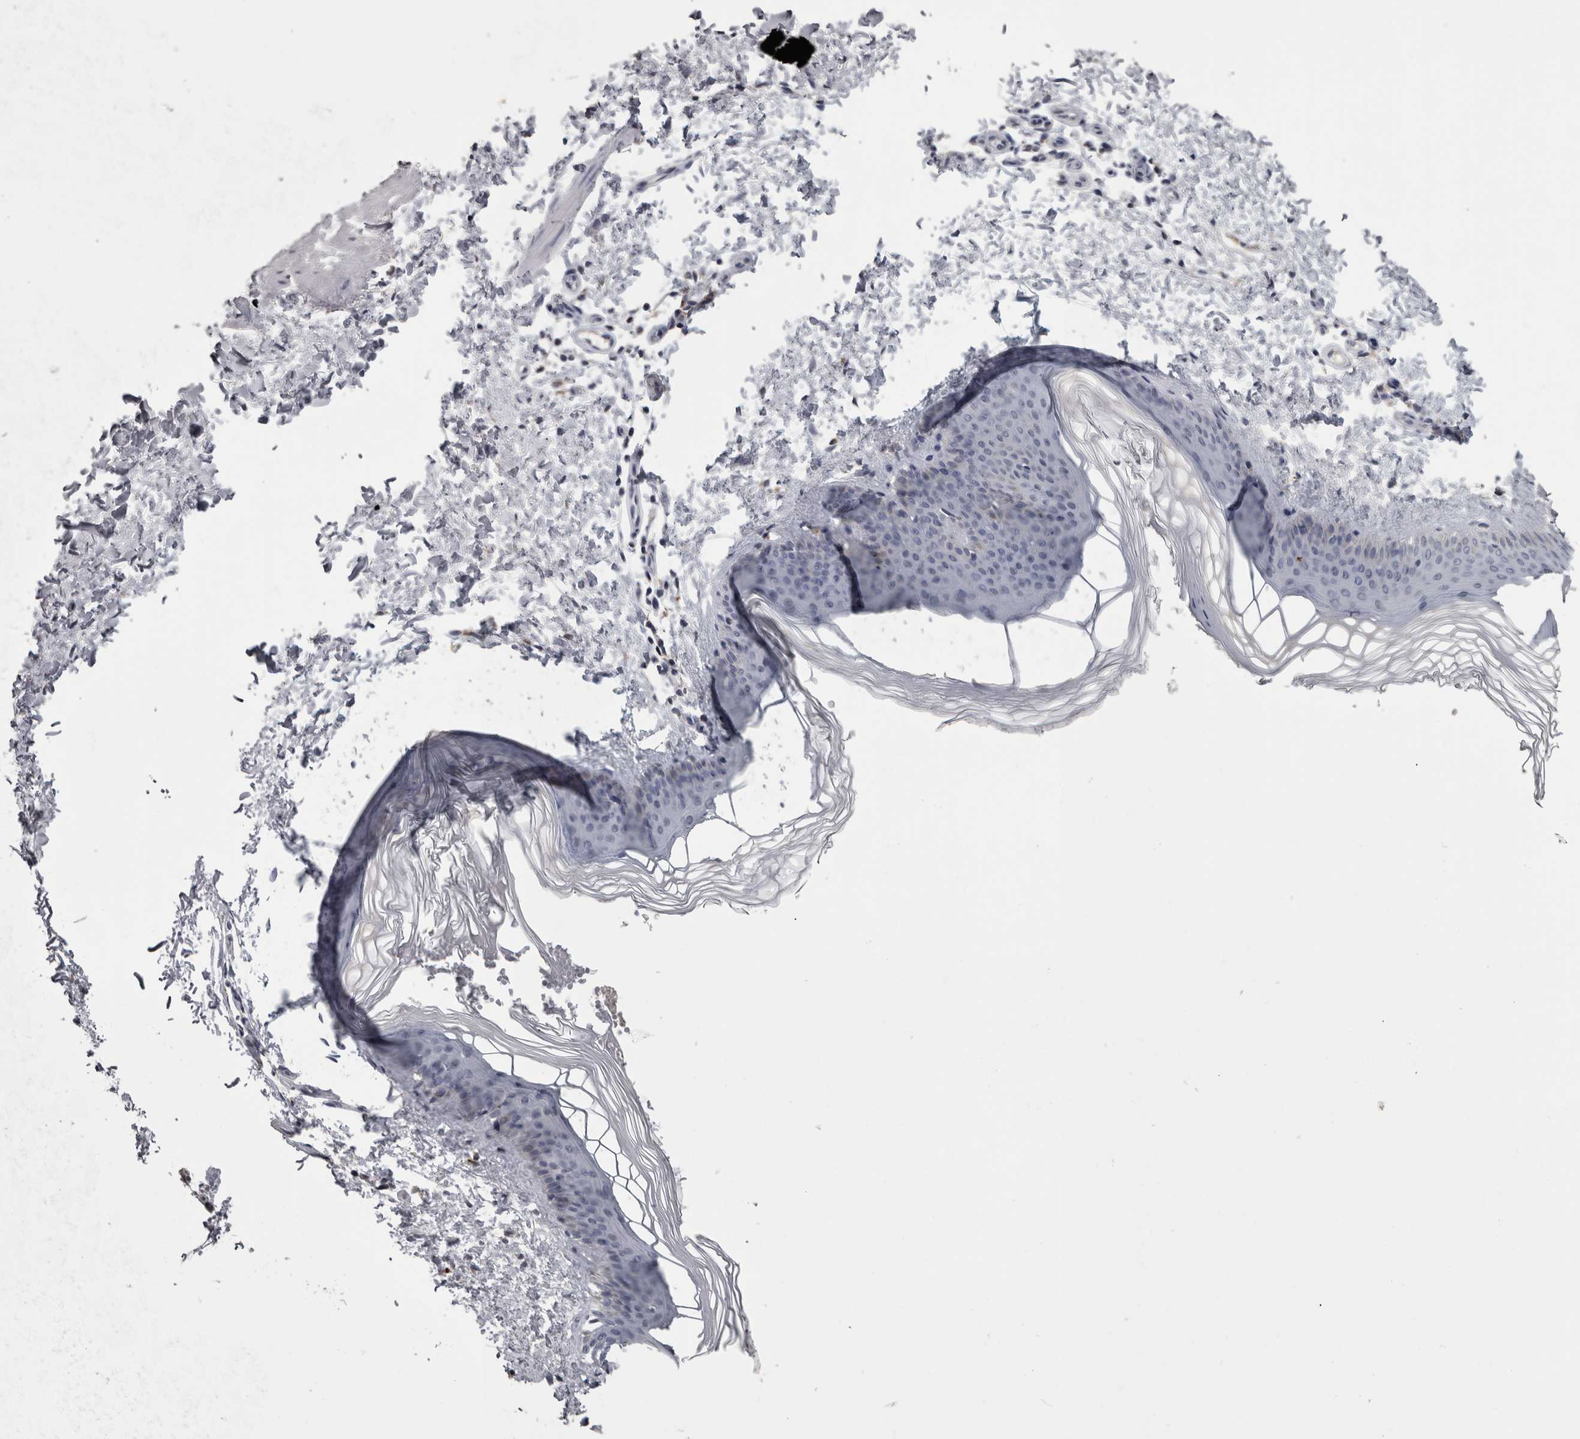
{"staining": {"intensity": "negative", "quantity": "none", "location": "none"}, "tissue": "skin", "cell_type": "Fibroblasts", "image_type": "normal", "snomed": [{"axis": "morphology", "description": "Normal tissue, NOS"}, {"axis": "topography", "description": "Skin"}], "caption": "An immunohistochemistry image of benign skin is shown. There is no staining in fibroblasts of skin. (Immunohistochemistry, brightfield microscopy, high magnification).", "gene": "NAAA", "patient": {"sex": "female", "age": 27}}